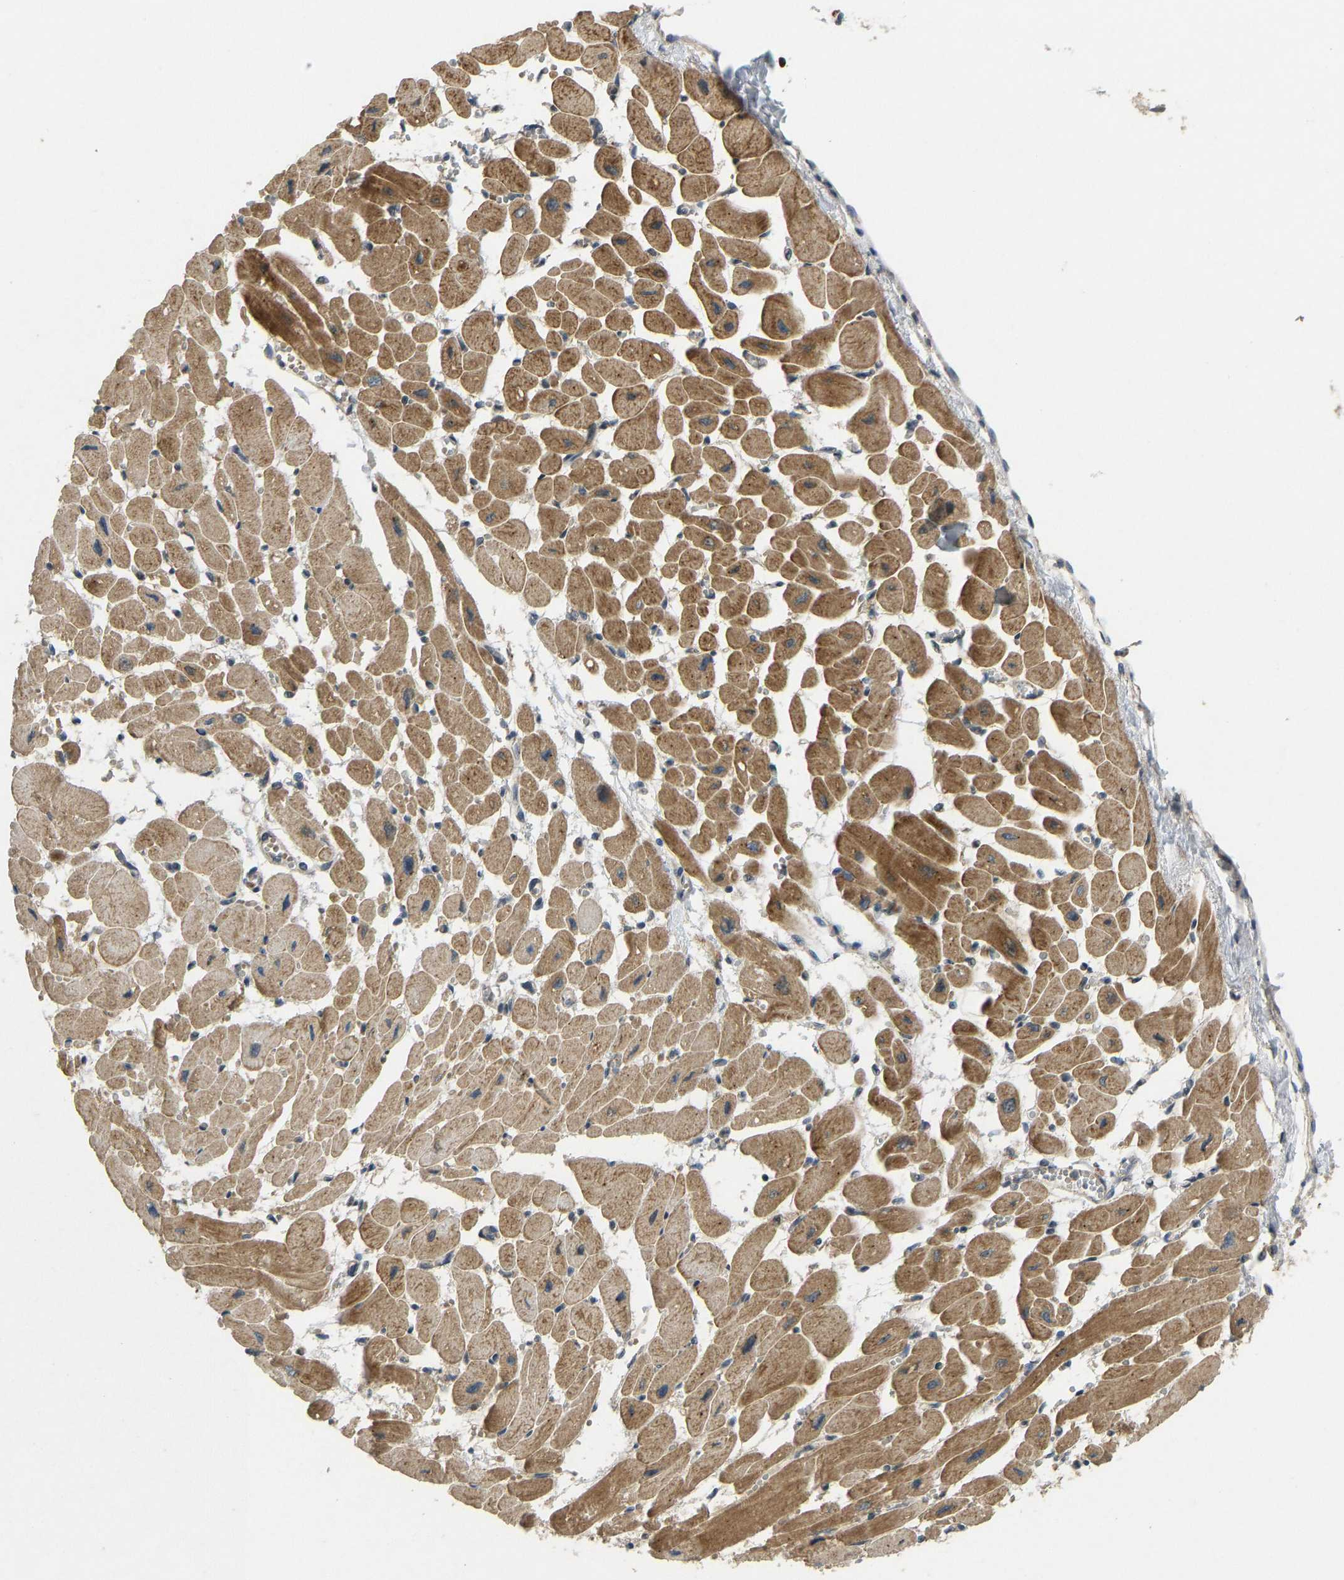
{"staining": {"intensity": "moderate", "quantity": ">75%", "location": "cytoplasmic/membranous"}, "tissue": "heart muscle", "cell_type": "Cardiomyocytes", "image_type": "normal", "snomed": [{"axis": "morphology", "description": "Normal tissue, NOS"}, {"axis": "topography", "description": "Heart"}], "caption": "A photomicrograph of human heart muscle stained for a protein exhibits moderate cytoplasmic/membranous brown staining in cardiomyocytes. The staining was performed using DAB (3,3'-diaminobenzidine), with brown indicating positive protein expression. Nuclei are stained blue with hematoxylin.", "gene": "ACADS", "patient": {"sex": "female", "age": 54}}